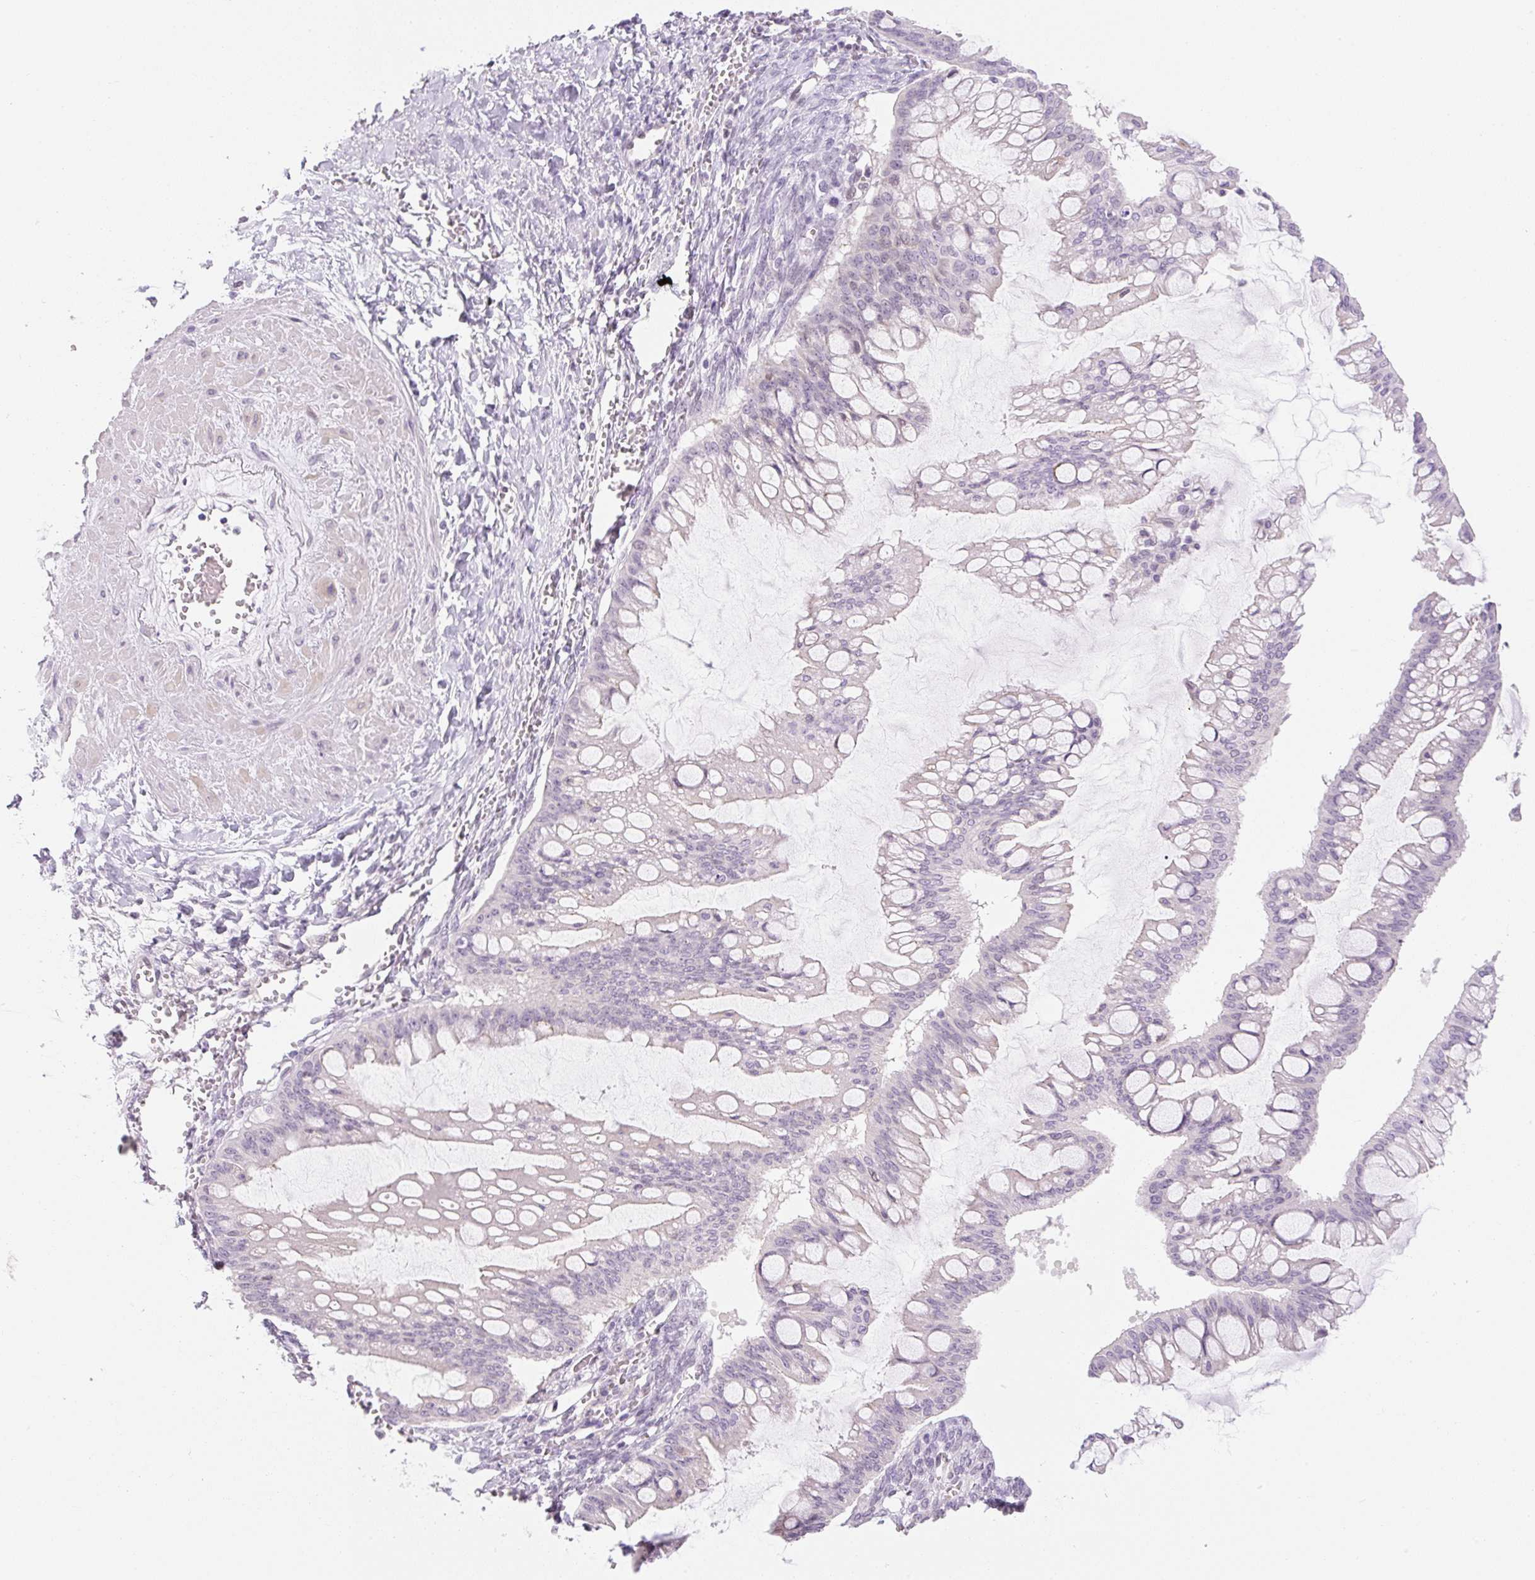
{"staining": {"intensity": "negative", "quantity": "none", "location": "none"}, "tissue": "ovarian cancer", "cell_type": "Tumor cells", "image_type": "cancer", "snomed": [{"axis": "morphology", "description": "Cystadenocarcinoma, mucinous, NOS"}, {"axis": "topography", "description": "Ovary"}], "caption": "A photomicrograph of human ovarian cancer is negative for staining in tumor cells.", "gene": "SYNE3", "patient": {"sex": "female", "age": 73}}